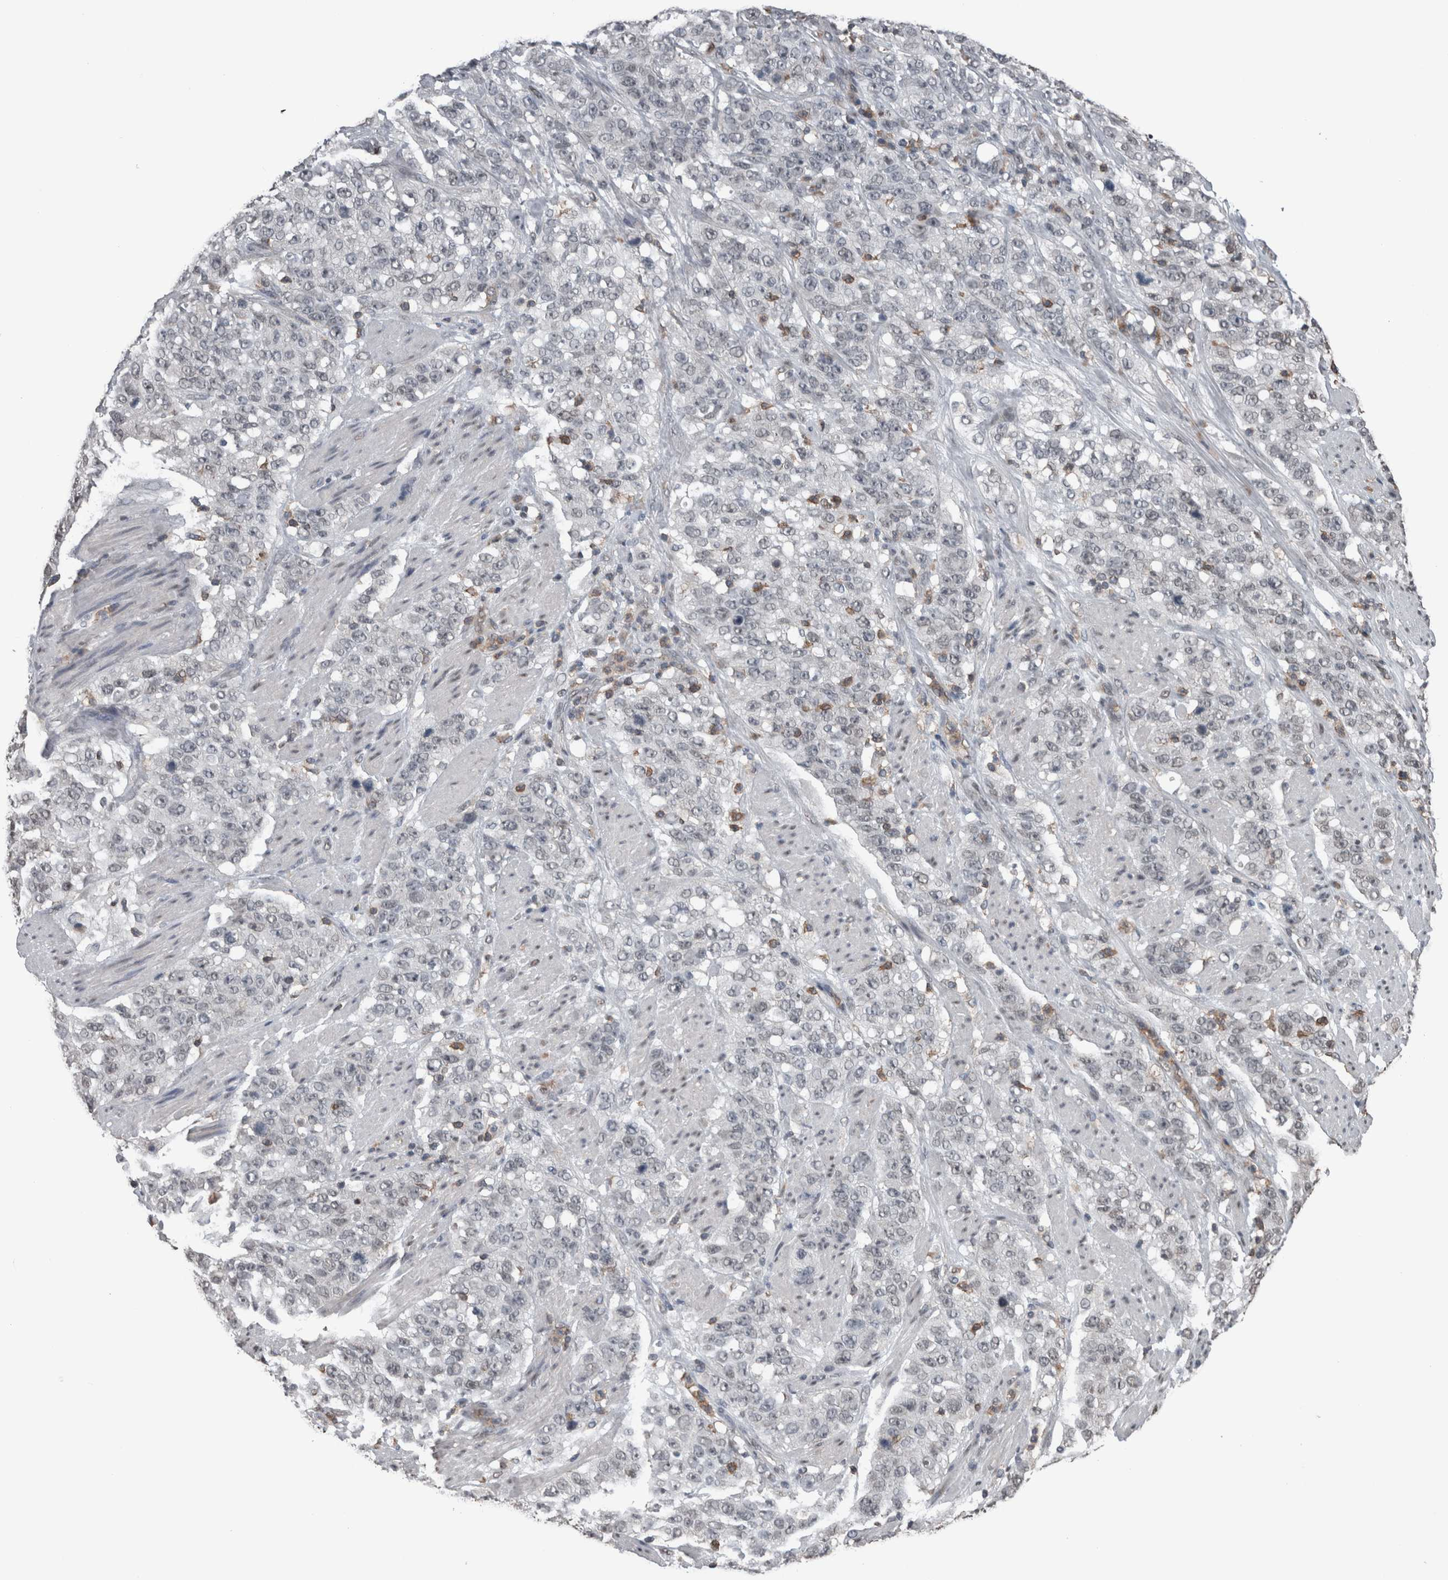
{"staining": {"intensity": "negative", "quantity": "none", "location": "none"}, "tissue": "stomach cancer", "cell_type": "Tumor cells", "image_type": "cancer", "snomed": [{"axis": "morphology", "description": "Adenocarcinoma, NOS"}, {"axis": "topography", "description": "Stomach"}], "caption": "Immunohistochemical staining of stomach cancer displays no significant positivity in tumor cells.", "gene": "MAFF", "patient": {"sex": "male", "age": 48}}